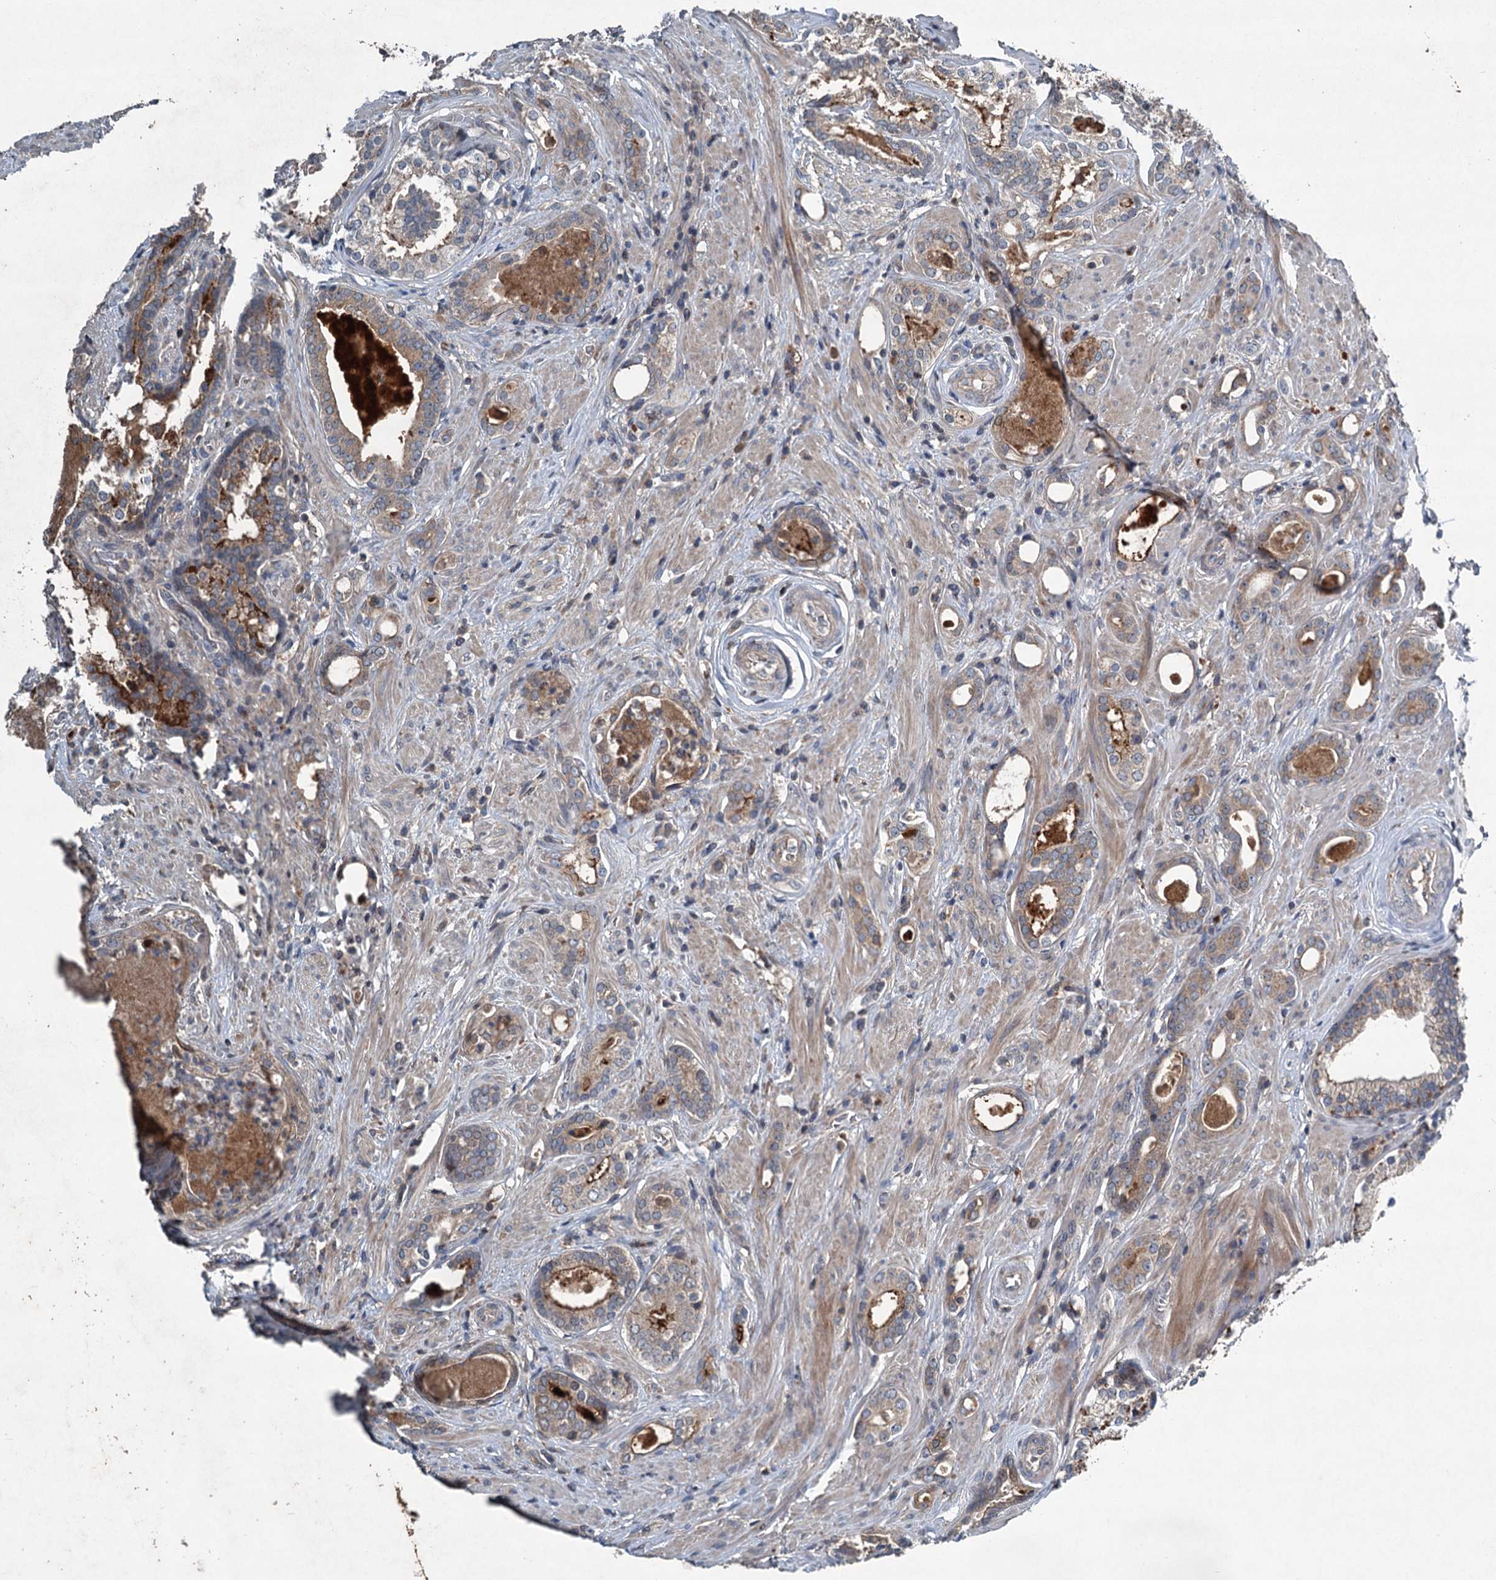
{"staining": {"intensity": "moderate", "quantity": "<25%", "location": "cytoplasmic/membranous"}, "tissue": "prostate cancer", "cell_type": "Tumor cells", "image_type": "cancer", "snomed": [{"axis": "morphology", "description": "Adenocarcinoma, High grade"}, {"axis": "topography", "description": "Prostate"}], "caption": "Approximately <25% of tumor cells in prostate cancer show moderate cytoplasmic/membranous protein staining as visualized by brown immunohistochemical staining.", "gene": "TAPBPL", "patient": {"sex": "male", "age": 58}}